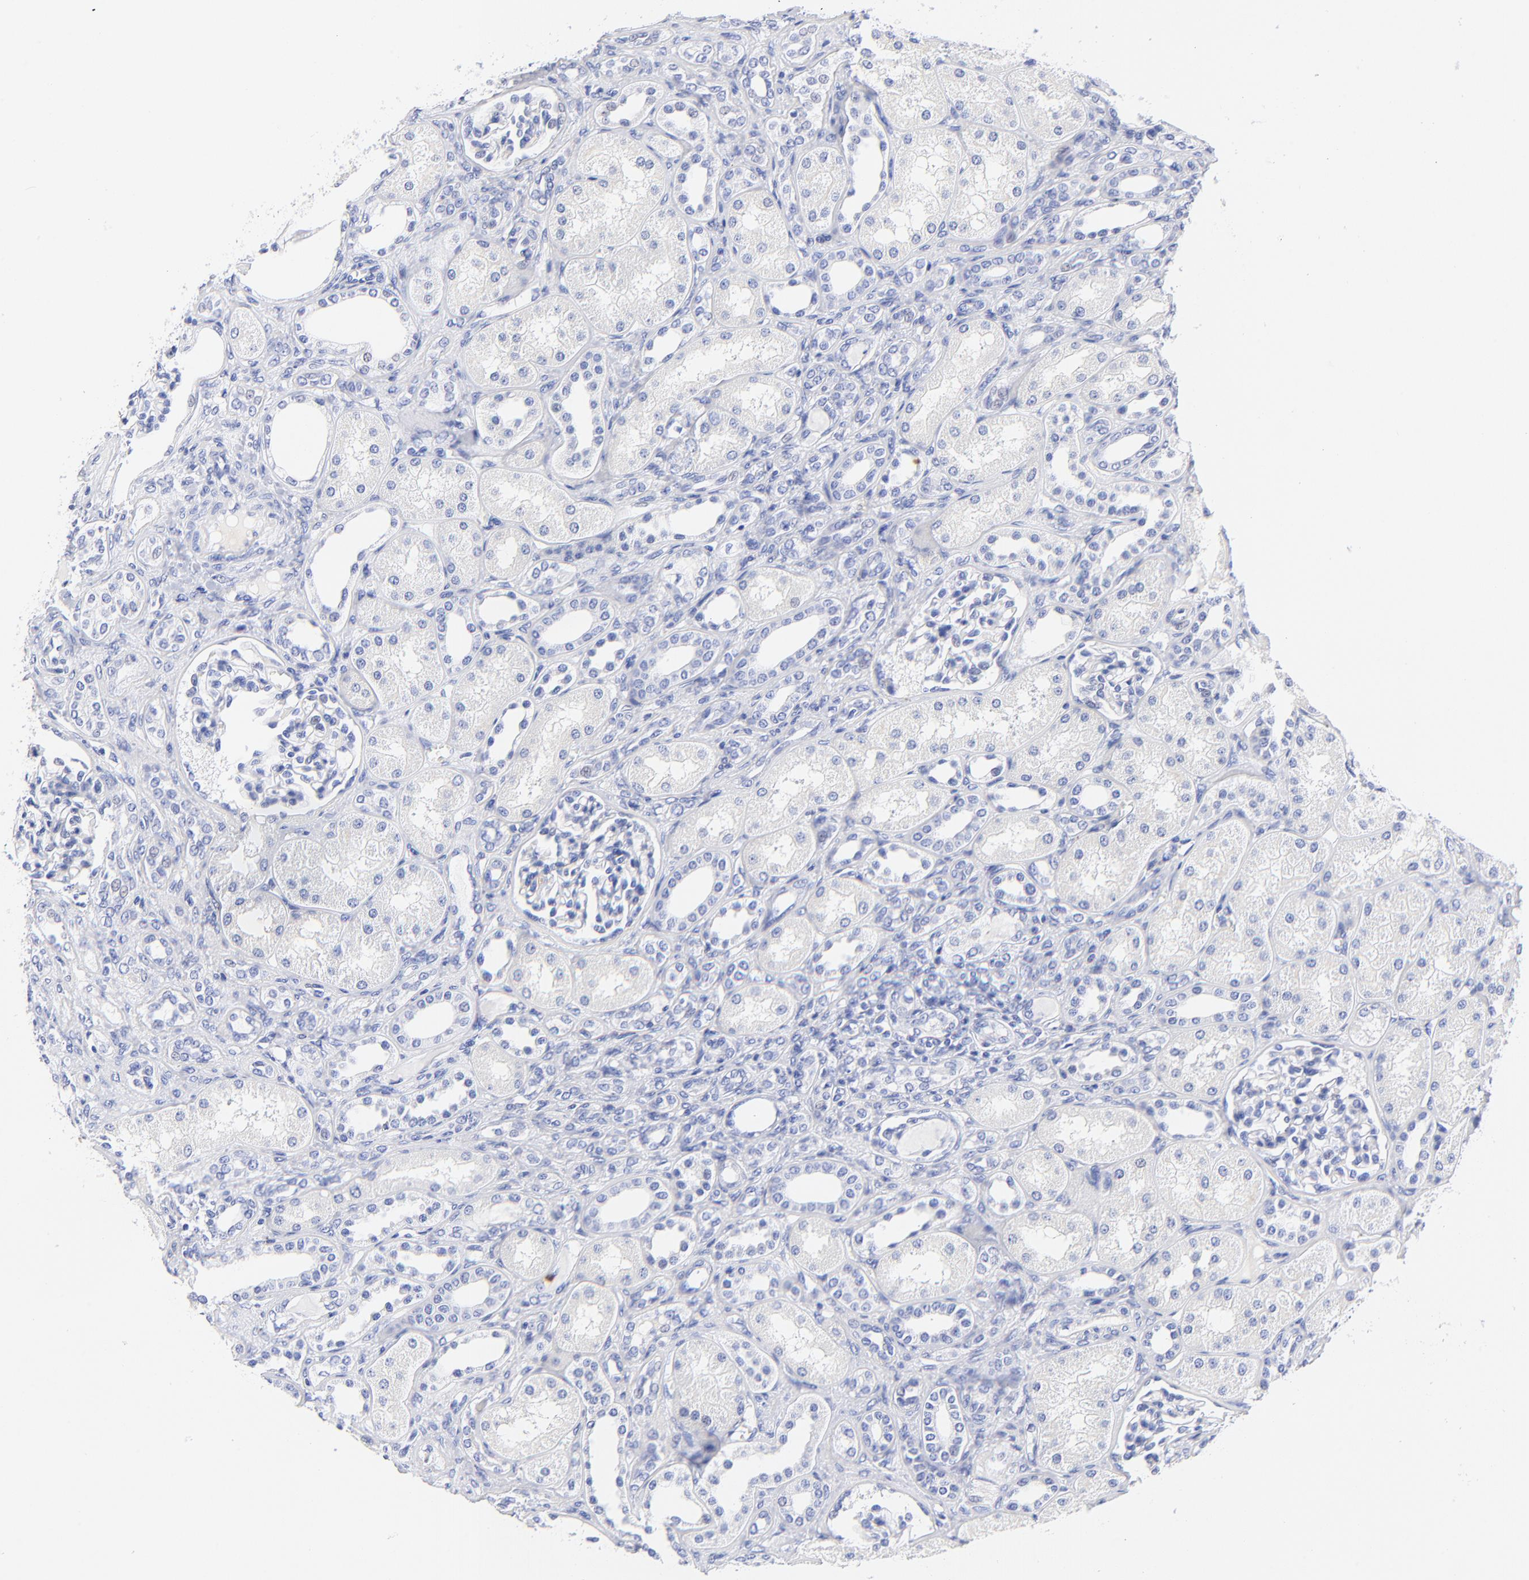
{"staining": {"intensity": "negative", "quantity": "none", "location": "none"}, "tissue": "kidney", "cell_type": "Cells in glomeruli", "image_type": "normal", "snomed": [{"axis": "morphology", "description": "Normal tissue, NOS"}, {"axis": "topography", "description": "Kidney"}], "caption": "Kidney stained for a protein using immunohistochemistry (IHC) displays no positivity cells in glomeruli.", "gene": "HORMAD2", "patient": {"sex": "male", "age": 7}}